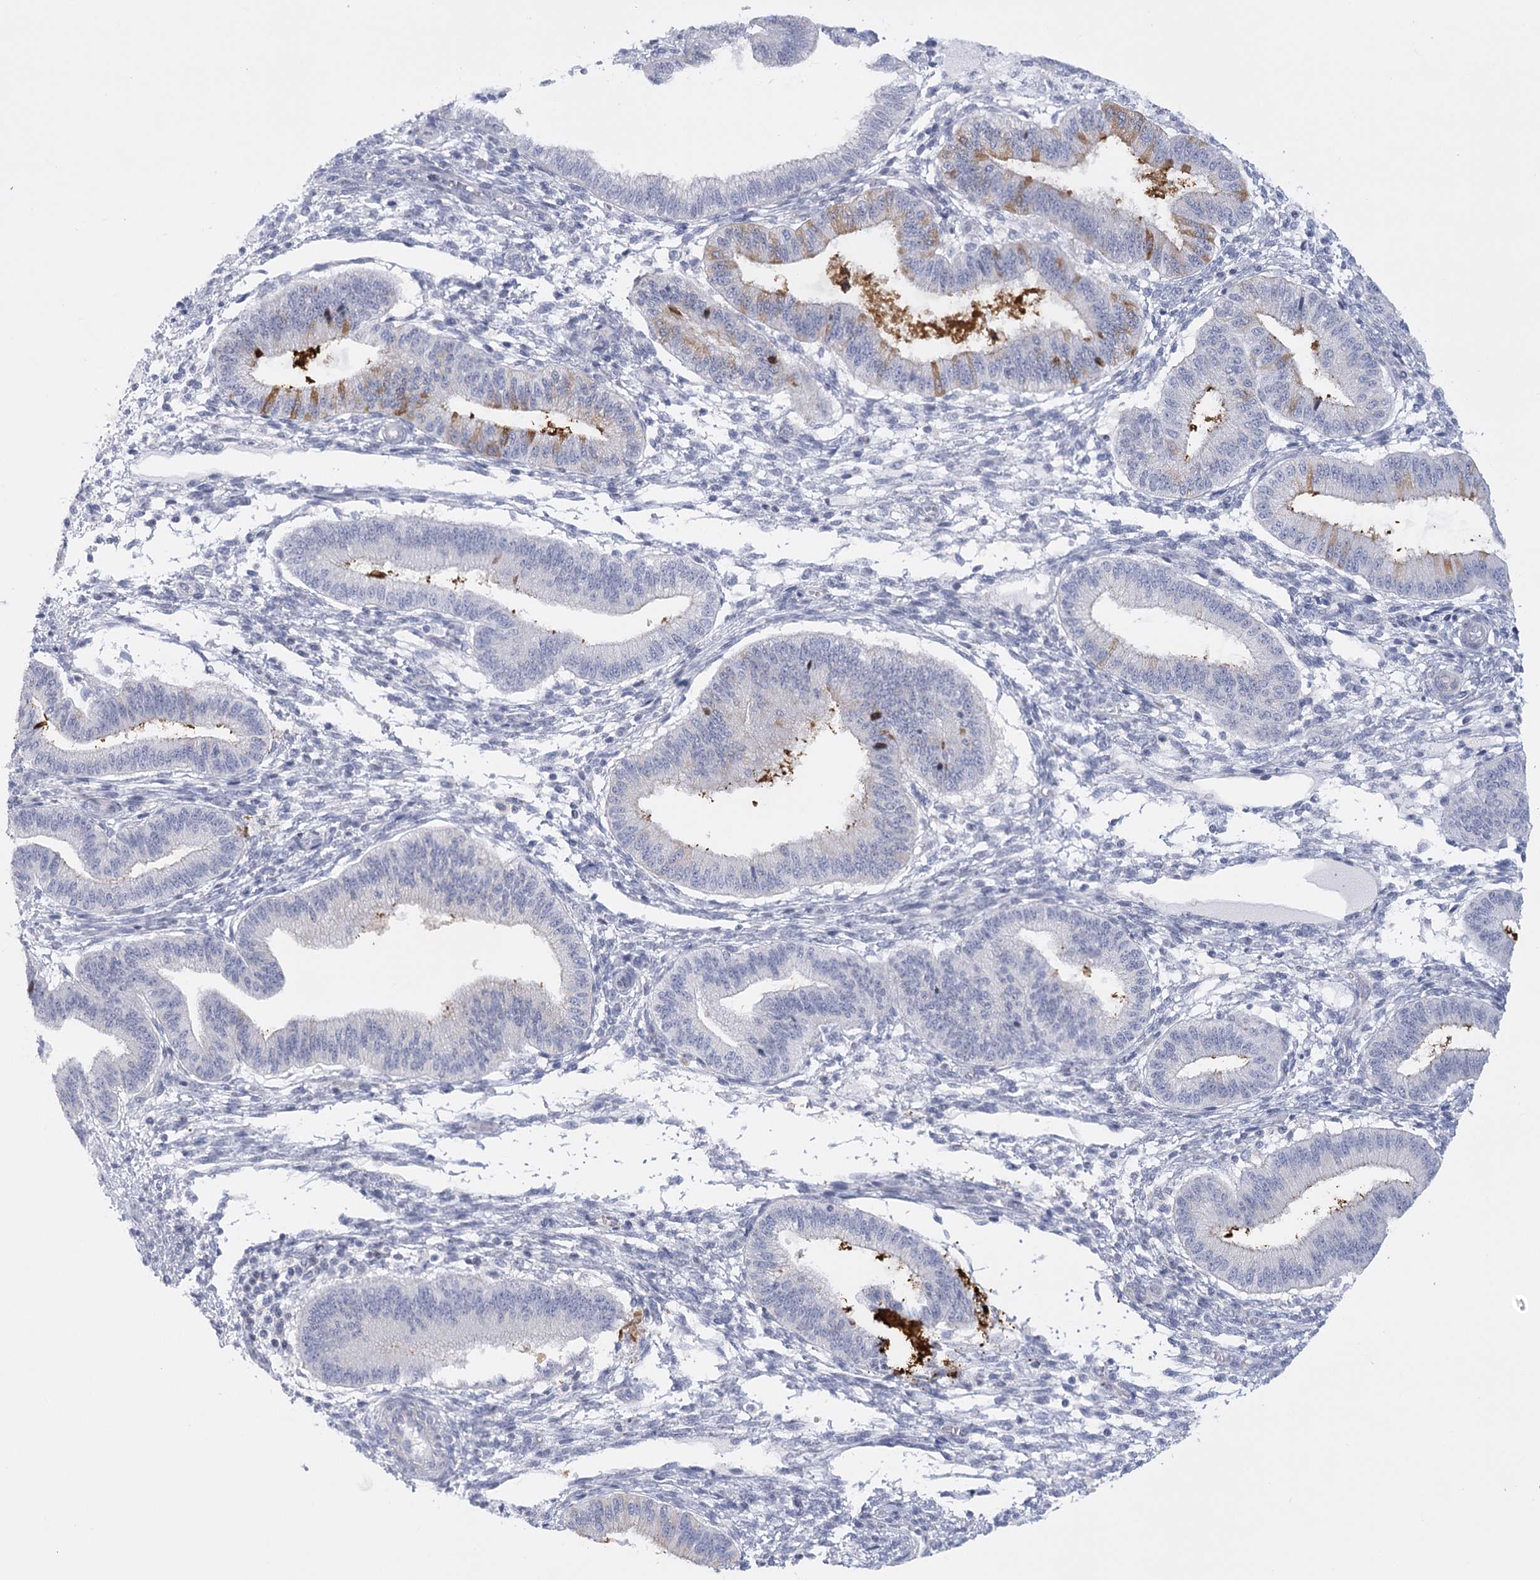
{"staining": {"intensity": "negative", "quantity": "none", "location": "none"}, "tissue": "endometrium", "cell_type": "Cells in endometrial stroma", "image_type": "normal", "snomed": [{"axis": "morphology", "description": "Normal tissue, NOS"}, {"axis": "topography", "description": "Endometrium"}], "caption": "DAB (3,3'-diaminobenzidine) immunohistochemical staining of unremarkable endometrium demonstrates no significant expression in cells in endometrial stroma.", "gene": "FAM76B", "patient": {"sex": "female", "age": 39}}